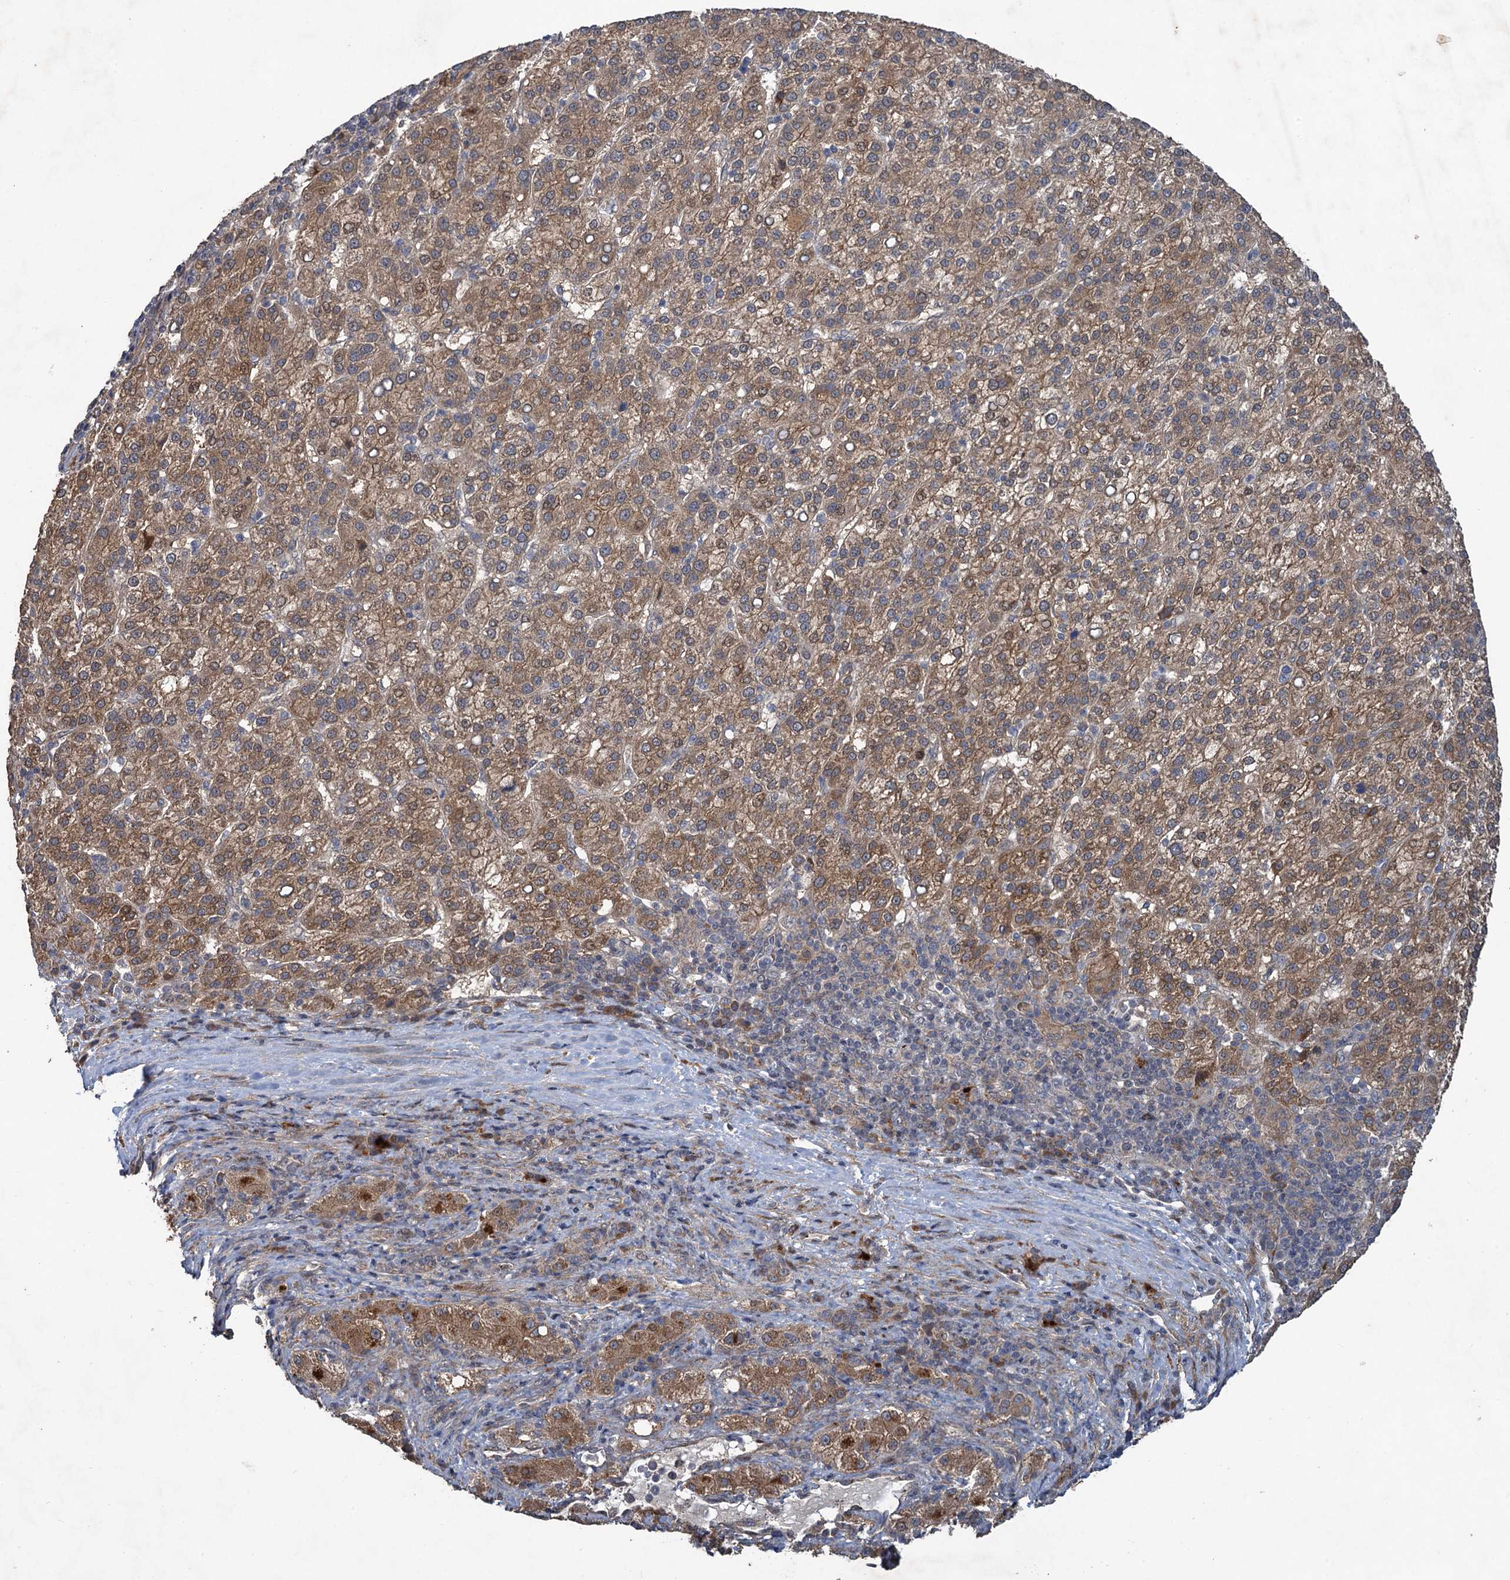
{"staining": {"intensity": "moderate", "quantity": ">75%", "location": "cytoplasmic/membranous"}, "tissue": "liver cancer", "cell_type": "Tumor cells", "image_type": "cancer", "snomed": [{"axis": "morphology", "description": "Carcinoma, Hepatocellular, NOS"}, {"axis": "topography", "description": "Liver"}], "caption": "About >75% of tumor cells in liver hepatocellular carcinoma demonstrate moderate cytoplasmic/membranous protein positivity as visualized by brown immunohistochemical staining.", "gene": "NUDT22", "patient": {"sex": "female", "age": 58}}